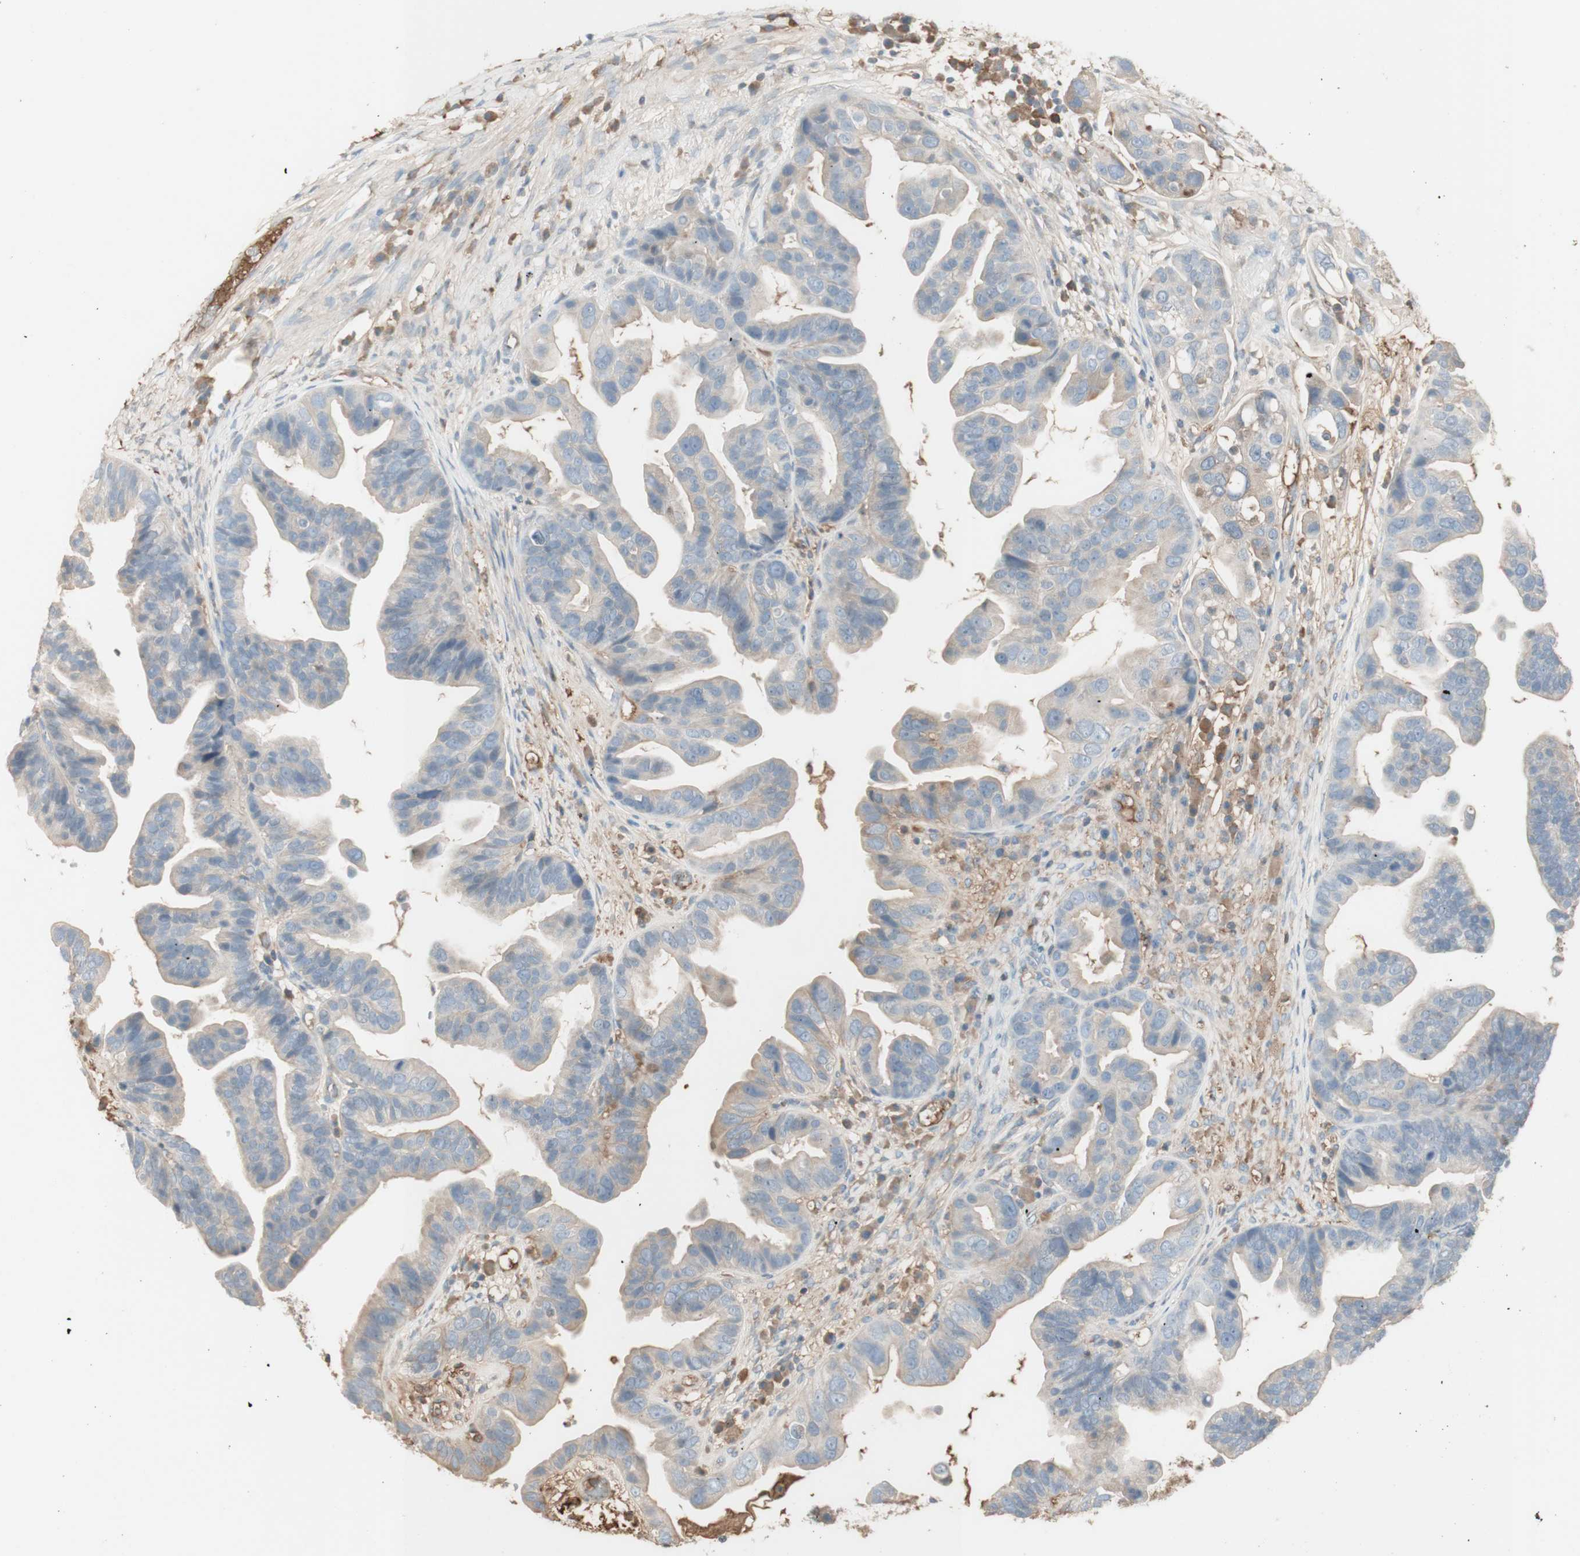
{"staining": {"intensity": "moderate", "quantity": "<25%", "location": "cytoplasmic/membranous"}, "tissue": "ovarian cancer", "cell_type": "Tumor cells", "image_type": "cancer", "snomed": [{"axis": "morphology", "description": "Cystadenocarcinoma, serous, NOS"}, {"axis": "topography", "description": "Ovary"}], "caption": "High-magnification brightfield microscopy of serous cystadenocarcinoma (ovarian) stained with DAB (brown) and counterstained with hematoxylin (blue). tumor cells exhibit moderate cytoplasmic/membranous staining is present in approximately<25% of cells.", "gene": "IFNG", "patient": {"sex": "female", "age": 56}}